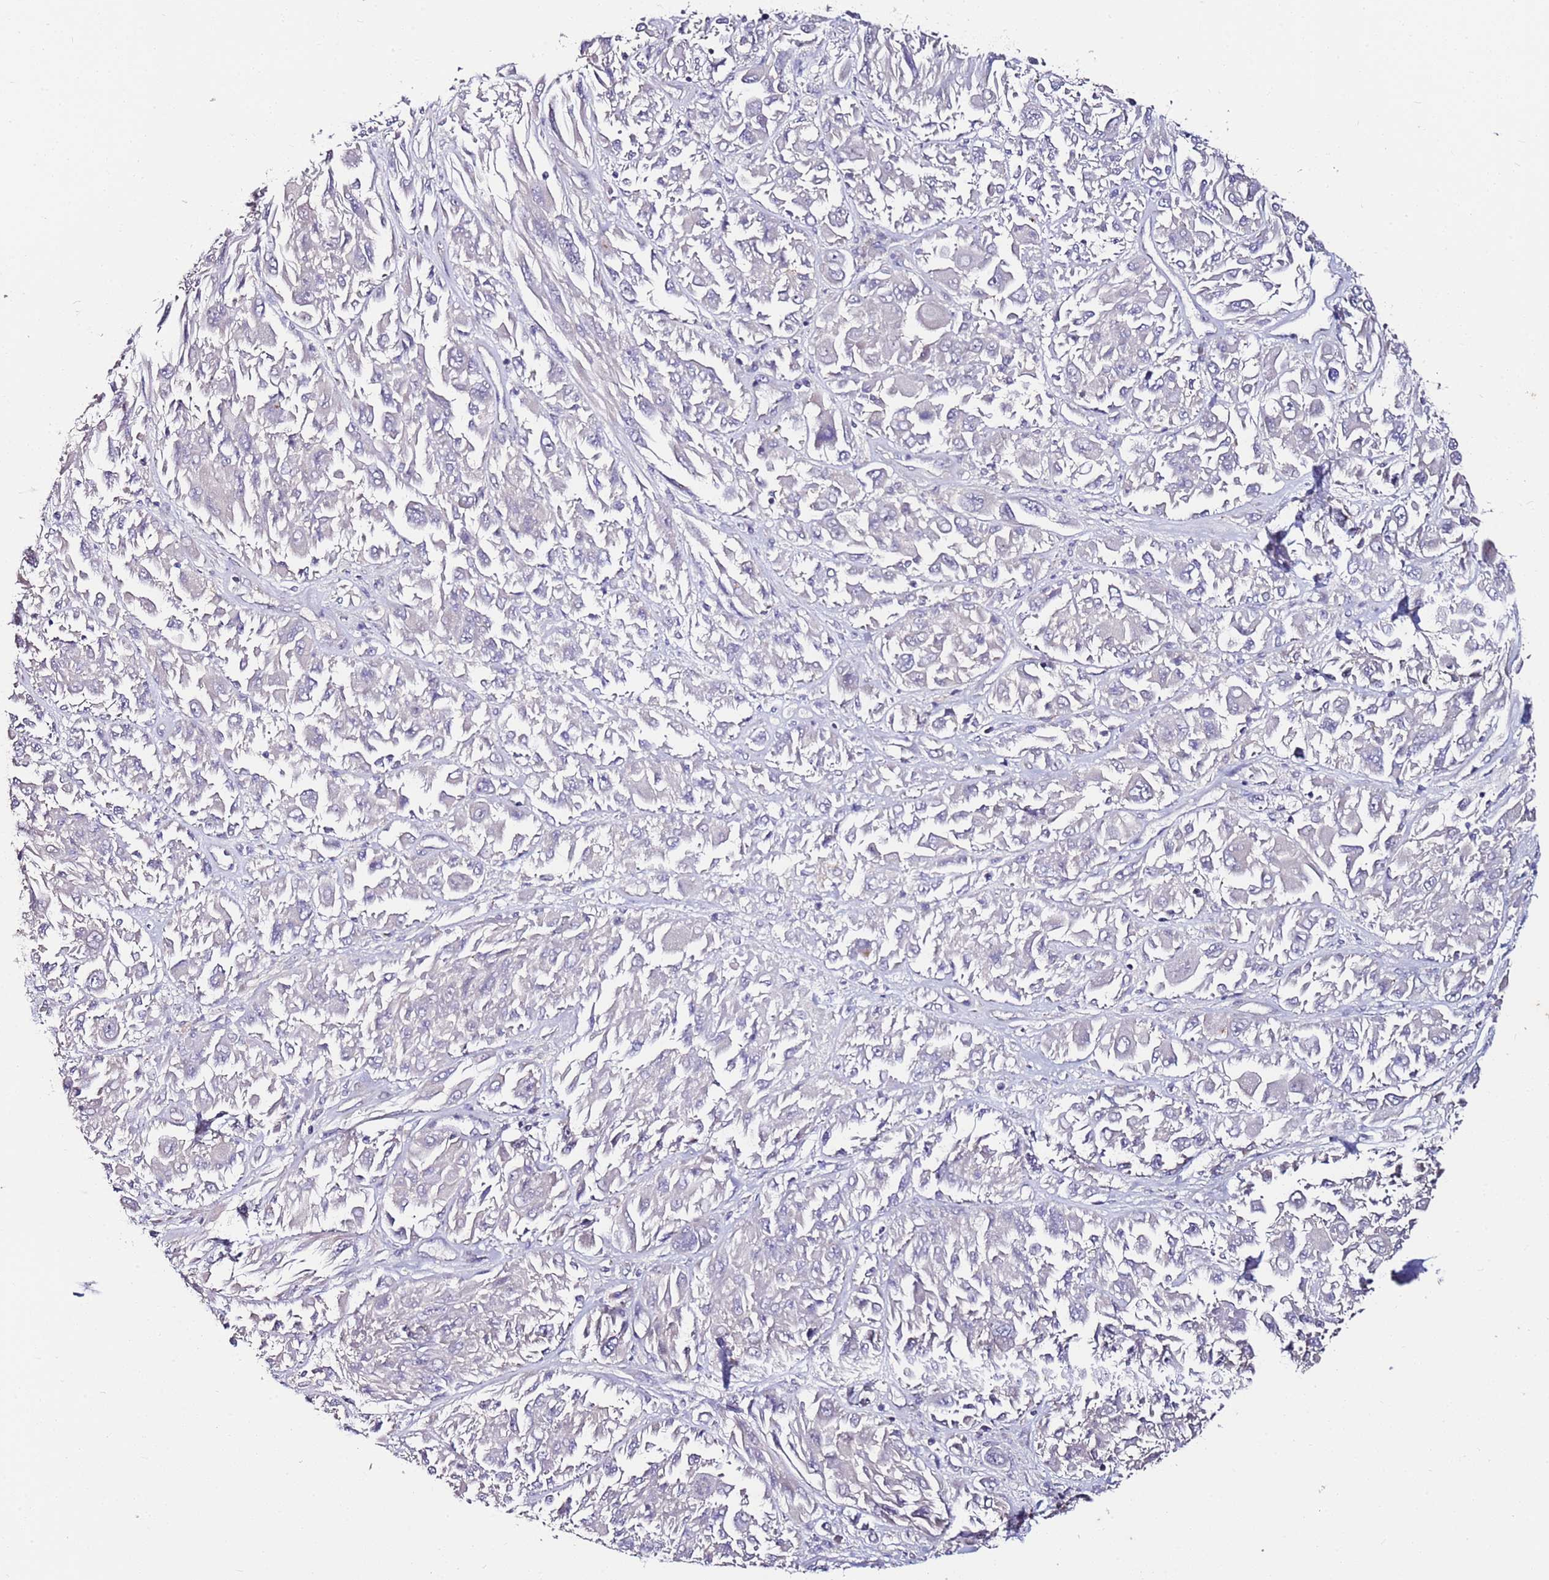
{"staining": {"intensity": "negative", "quantity": "none", "location": "none"}, "tissue": "melanoma", "cell_type": "Tumor cells", "image_type": "cancer", "snomed": [{"axis": "morphology", "description": "Malignant melanoma, NOS"}, {"axis": "topography", "description": "Skin"}], "caption": "Melanoma was stained to show a protein in brown. There is no significant positivity in tumor cells.", "gene": "SRRM5", "patient": {"sex": "female", "age": 91}}